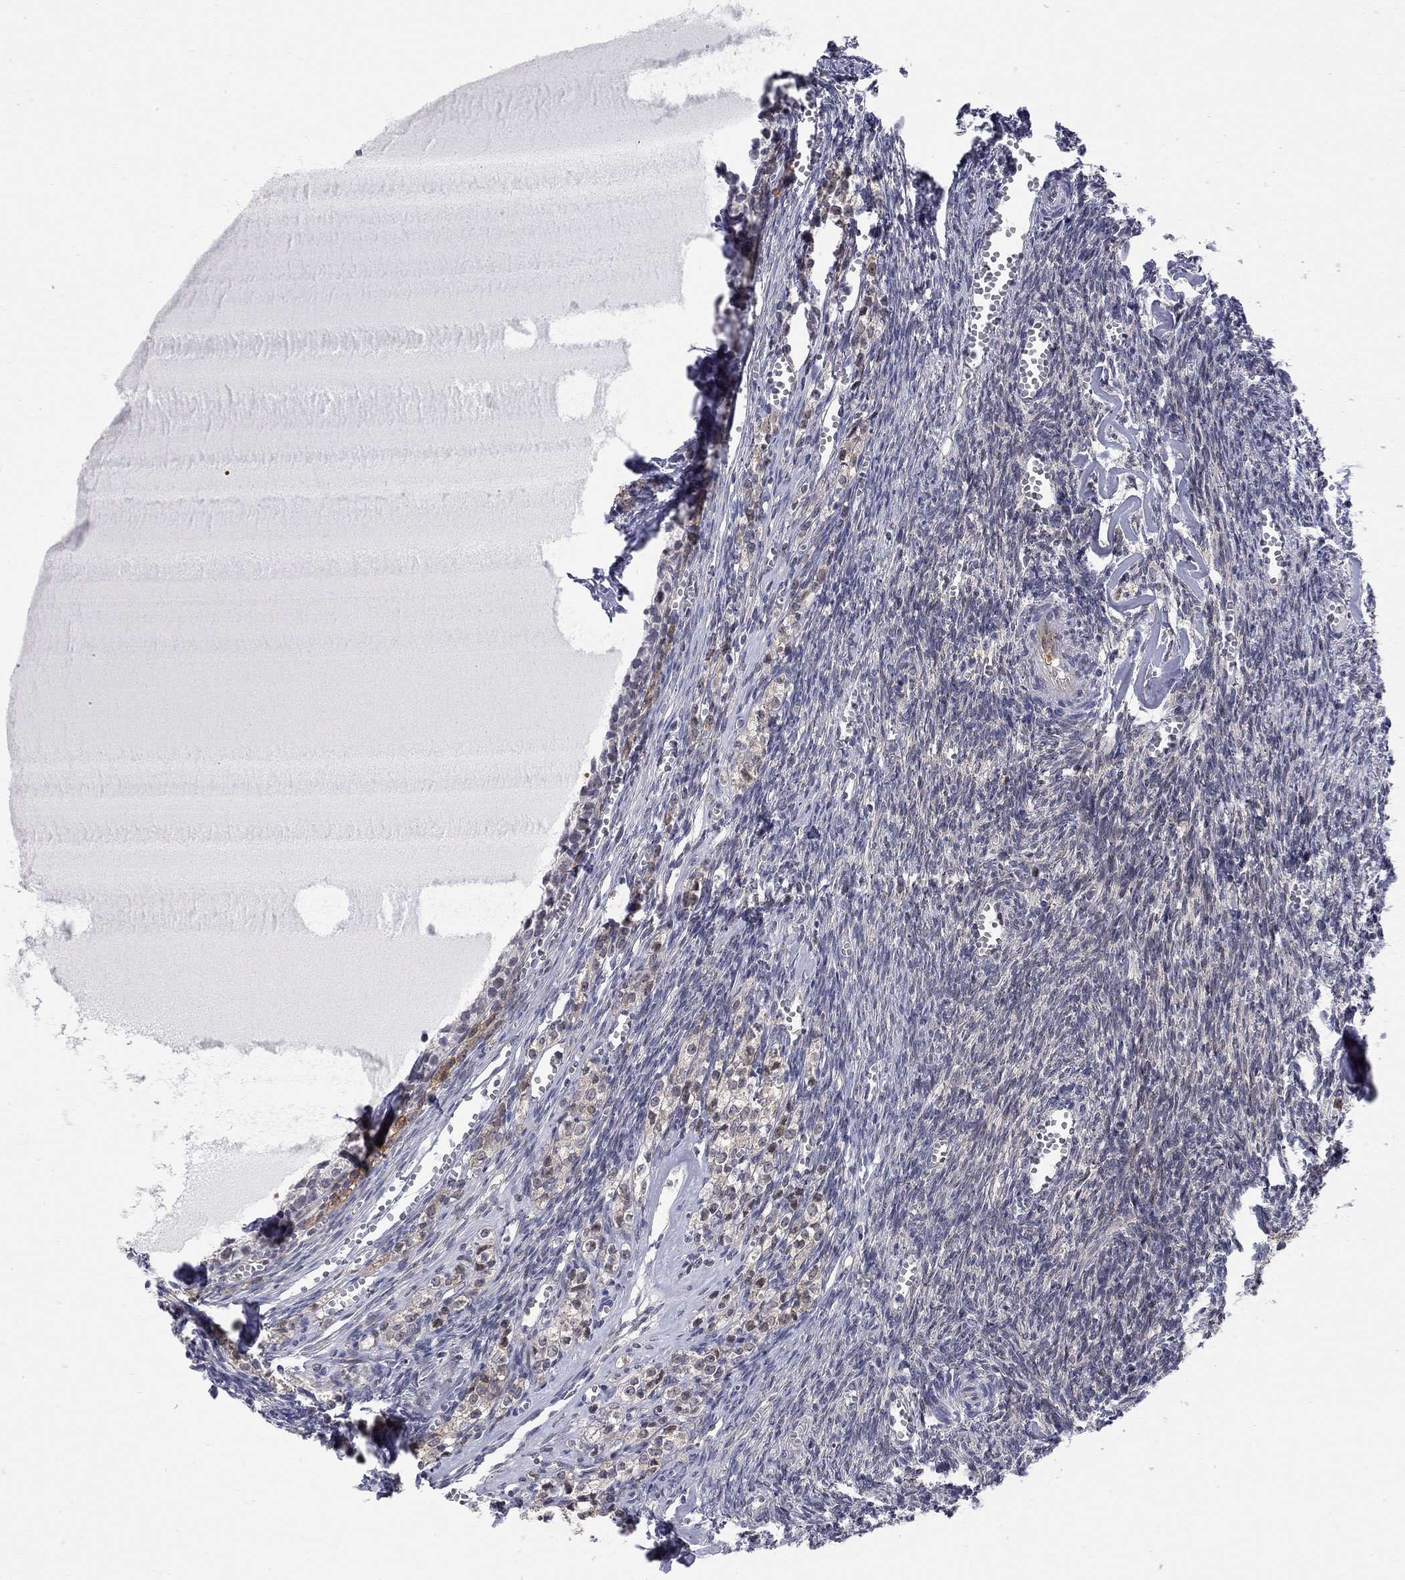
{"staining": {"intensity": "negative", "quantity": "none", "location": "none"}, "tissue": "ovary", "cell_type": "Follicle cells", "image_type": "normal", "snomed": [{"axis": "morphology", "description": "Normal tissue, NOS"}, {"axis": "topography", "description": "Ovary"}], "caption": "There is no significant positivity in follicle cells of ovary. (DAB (3,3'-diaminobenzidine) immunohistochemistry with hematoxylin counter stain).", "gene": "ENSG00000255639", "patient": {"sex": "female", "age": 43}}